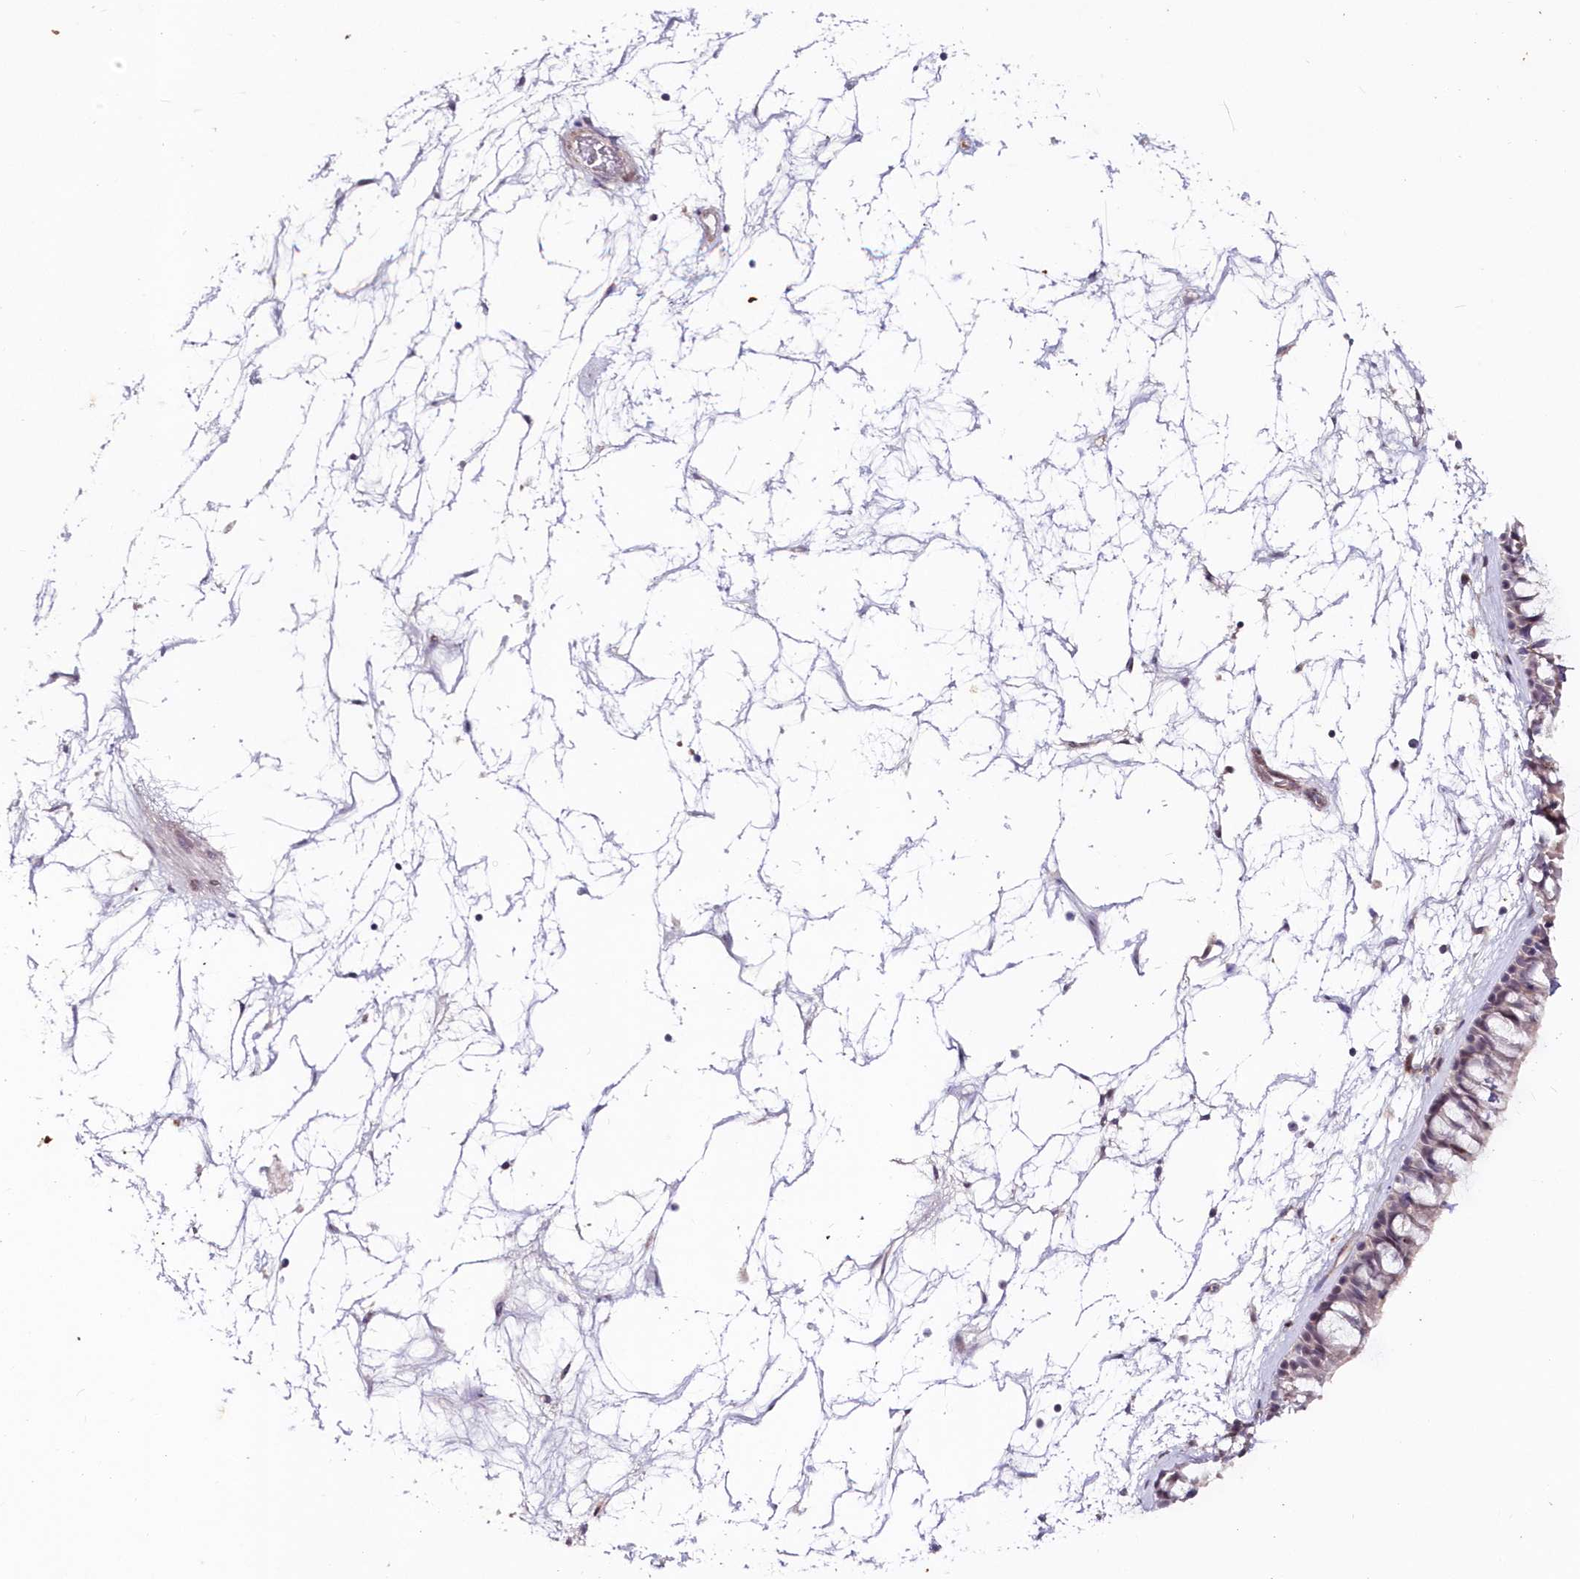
{"staining": {"intensity": "negative", "quantity": "none", "location": "none"}, "tissue": "nasopharynx", "cell_type": "Respiratory epithelial cells", "image_type": "normal", "snomed": [{"axis": "morphology", "description": "Normal tissue, NOS"}, {"axis": "topography", "description": "Nasopharynx"}], "caption": "Nasopharynx stained for a protein using immunohistochemistry displays no expression respiratory epithelial cells.", "gene": "SNED1", "patient": {"sex": "male", "age": 64}}